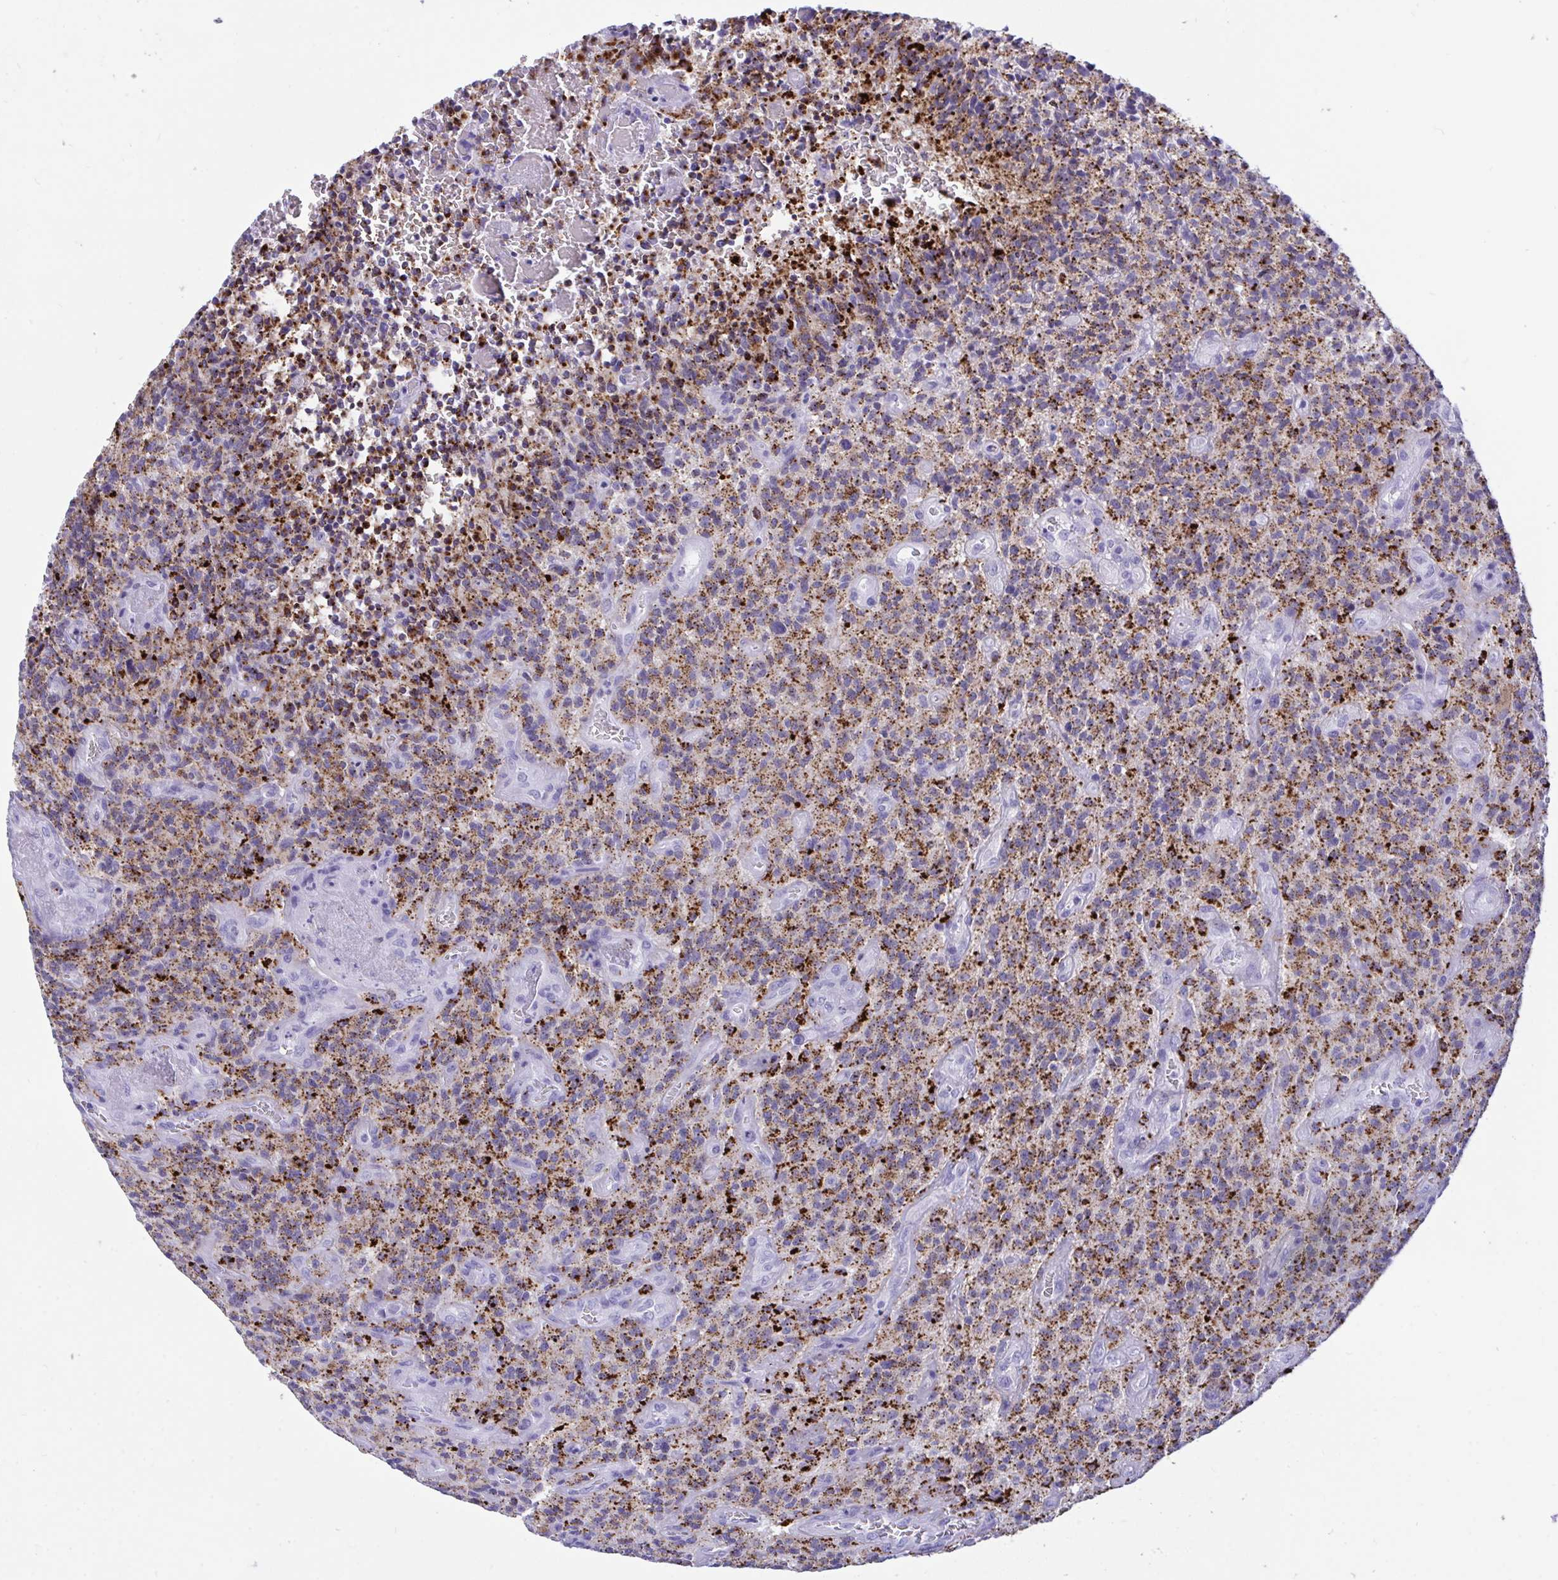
{"staining": {"intensity": "strong", "quantity": "25%-75%", "location": "cytoplasmic/membranous"}, "tissue": "glioma", "cell_type": "Tumor cells", "image_type": "cancer", "snomed": [{"axis": "morphology", "description": "Glioma, malignant, High grade"}, {"axis": "topography", "description": "Brain"}], "caption": "Human malignant high-grade glioma stained for a protein (brown) demonstrates strong cytoplasmic/membranous positive staining in about 25%-75% of tumor cells.", "gene": "CPVL", "patient": {"sex": "male", "age": 76}}